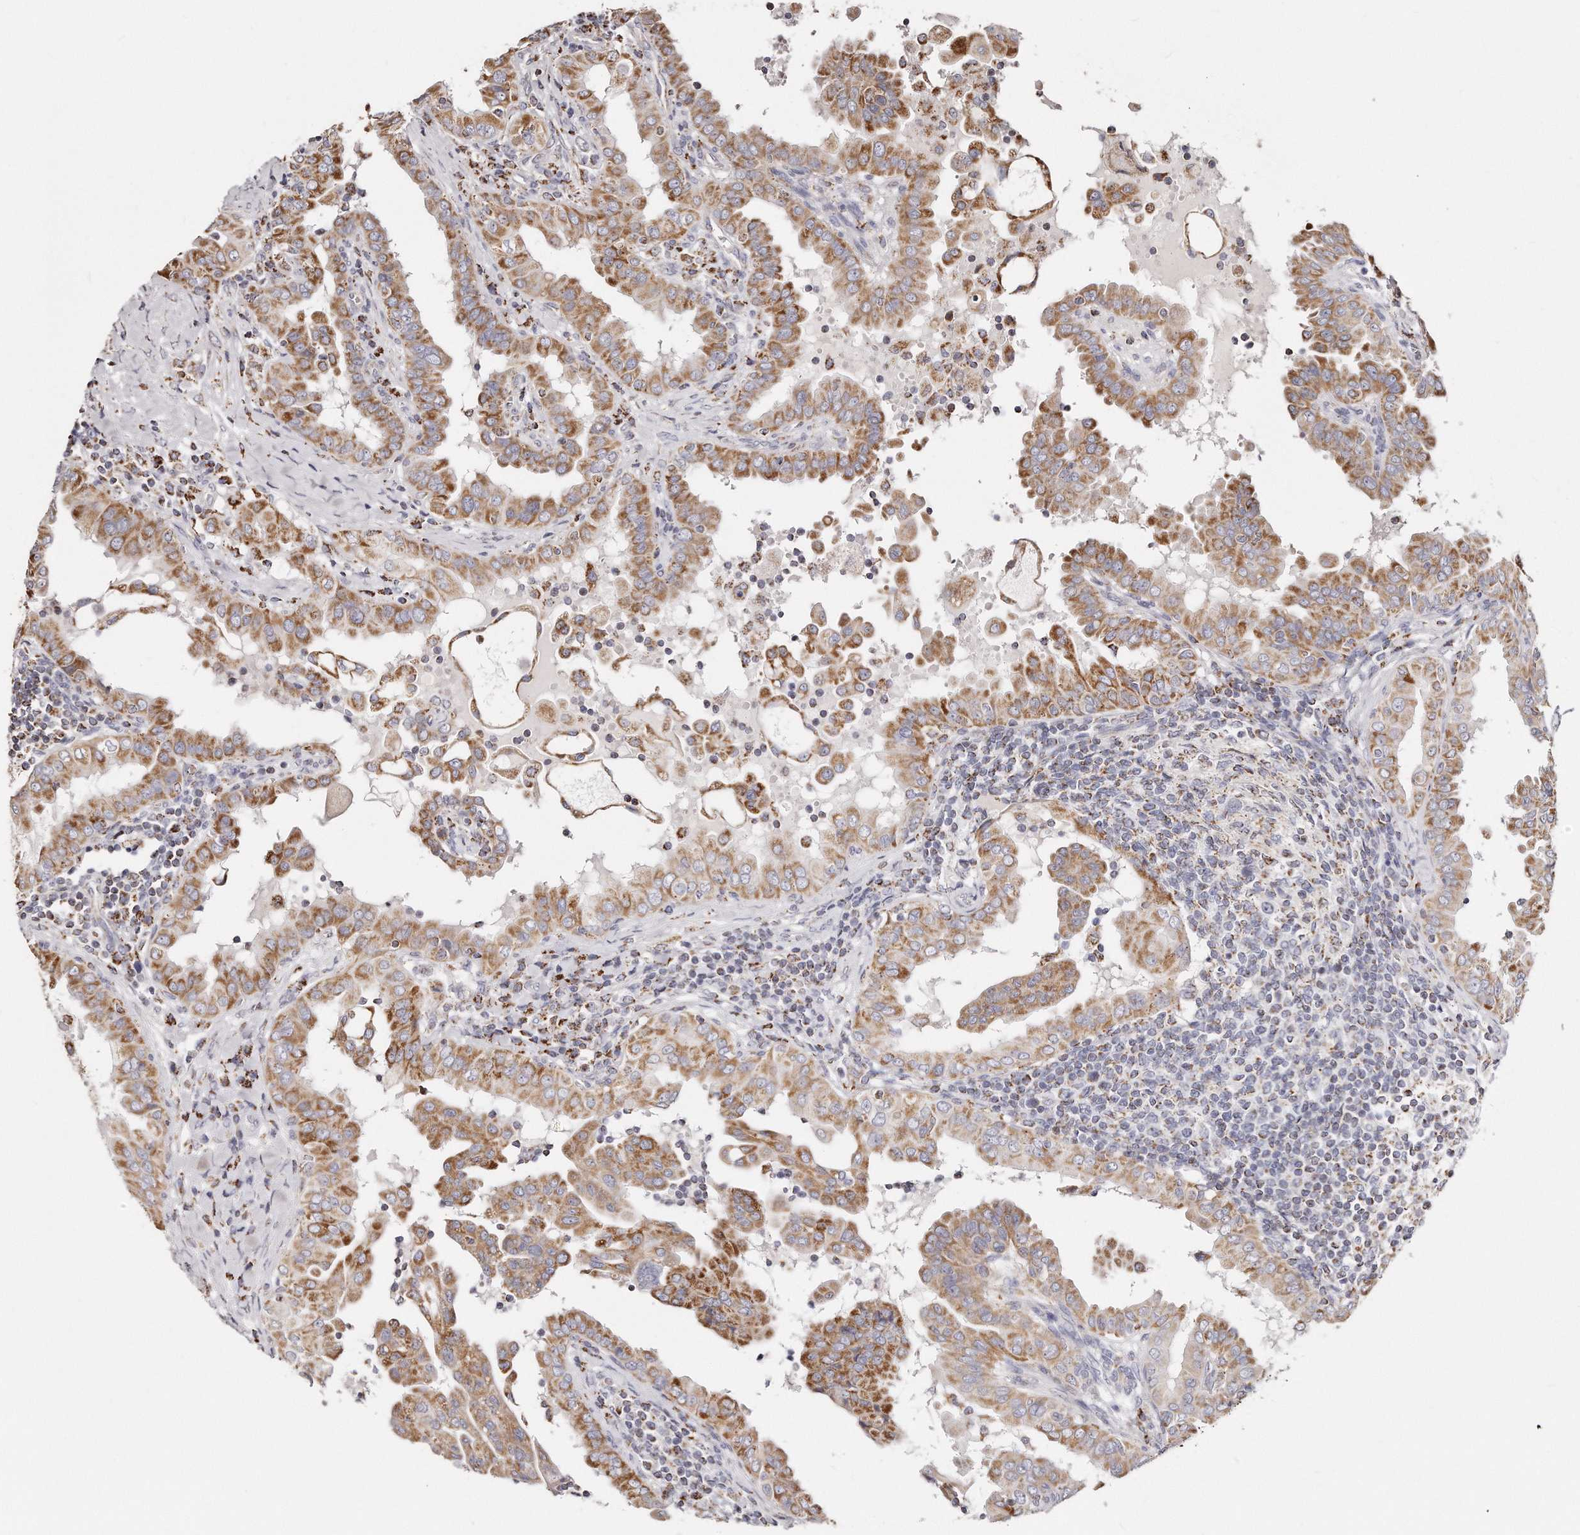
{"staining": {"intensity": "moderate", "quantity": ">75%", "location": "cytoplasmic/membranous"}, "tissue": "thyroid cancer", "cell_type": "Tumor cells", "image_type": "cancer", "snomed": [{"axis": "morphology", "description": "Papillary adenocarcinoma, NOS"}, {"axis": "topography", "description": "Thyroid gland"}], "caption": "Immunohistochemistry photomicrograph of neoplastic tissue: thyroid cancer (papillary adenocarcinoma) stained using immunohistochemistry demonstrates medium levels of moderate protein expression localized specifically in the cytoplasmic/membranous of tumor cells, appearing as a cytoplasmic/membranous brown color.", "gene": "RTKN", "patient": {"sex": "male", "age": 33}}